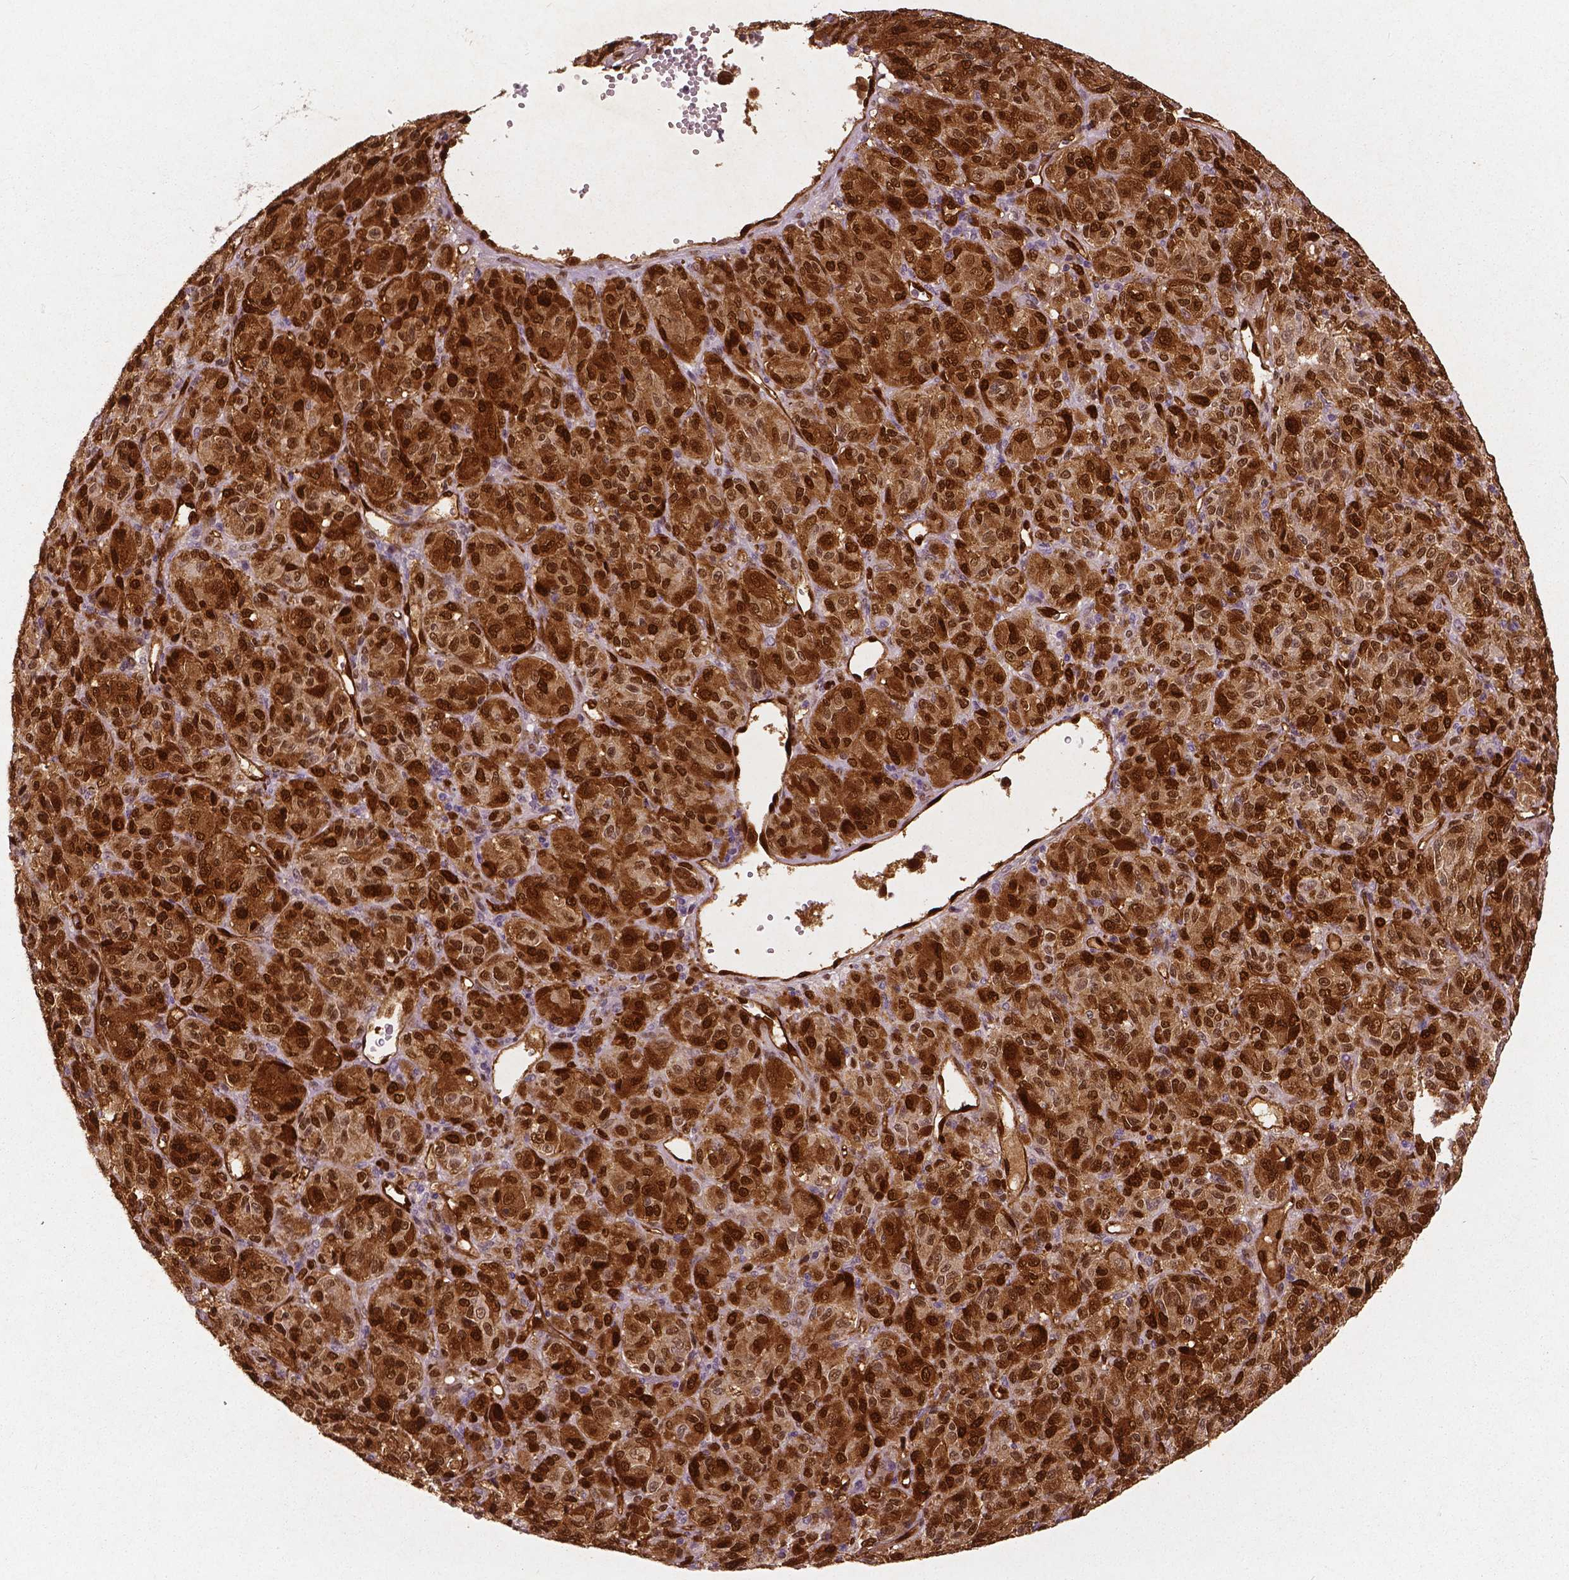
{"staining": {"intensity": "strong", "quantity": ">75%", "location": "cytoplasmic/membranous,nuclear"}, "tissue": "melanoma", "cell_type": "Tumor cells", "image_type": "cancer", "snomed": [{"axis": "morphology", "description": "Malignant melanoma, Metastatic site"}, {"axis": "topography", "description": "Brain"}], "caption": "Malignant melanoma (metastatic site) was stained to show a protein in brown. There is high levels of strong cytoplasmic/membranous and nuclear positivity in approximately >75% of tumor cells.", "gene": "WWTR1", "patient": {"sex": "female", "age": 56}}